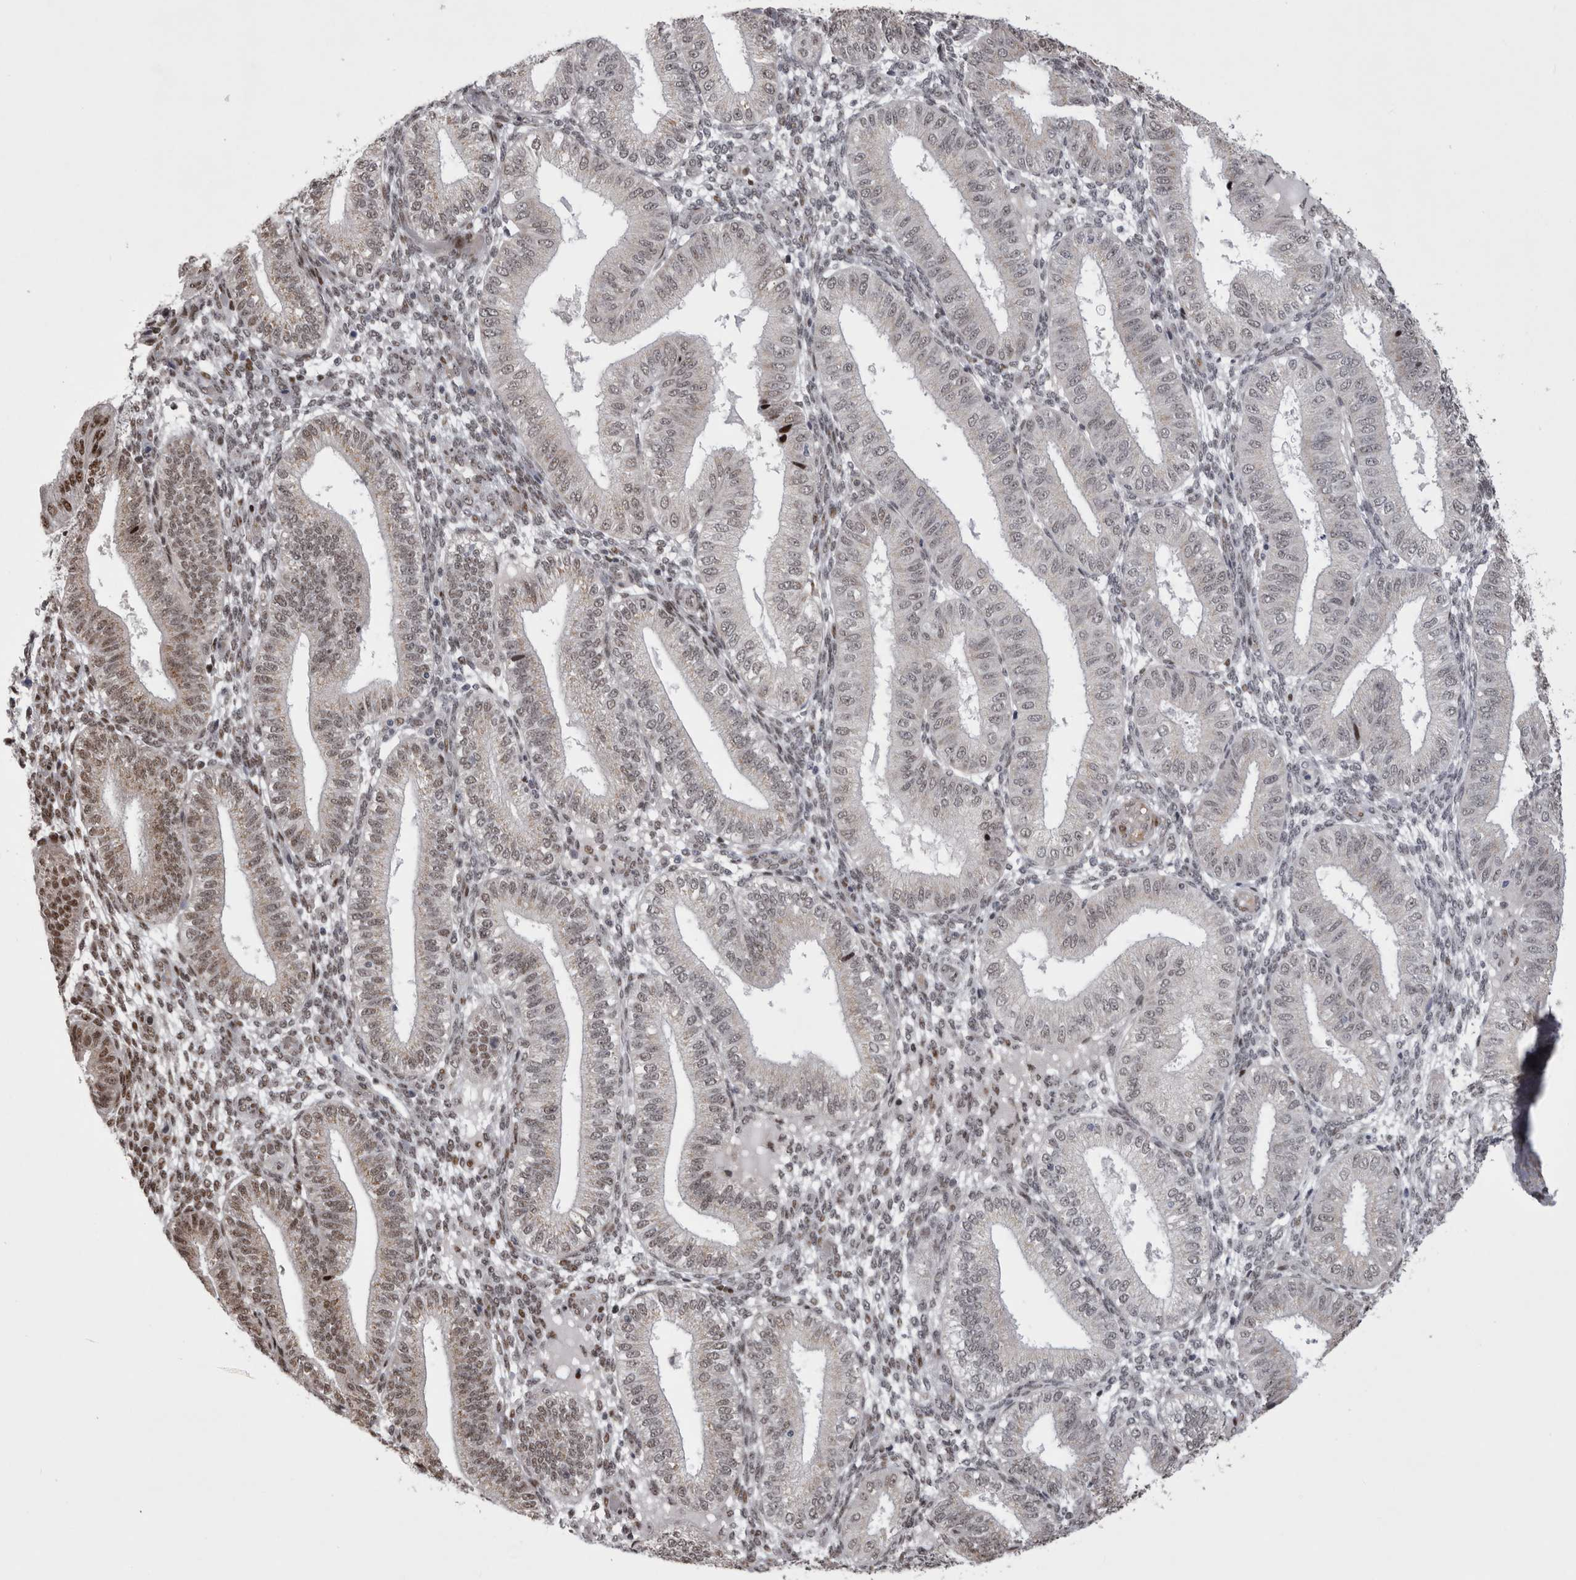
{"staining": {"intensity": "weak", "quantity": "25%-75%", "location": "nuclear"}, "tissue": "endometrium", "cell_type": "Cells in endometrial stroma", "image_type": "normal", "snomed": [{"axis": "morphology", "description": "Normal tissue, NOS"}, {"axis": "topography", "description": "Endometrium"}], "caption": "The image reveals staining of normal endometrium, revealing weak nuclear protein staining (brown color) within cells in endometrial stroma.", "gene": "IFI44", "patient": {"sex": "female", "age": 39}}